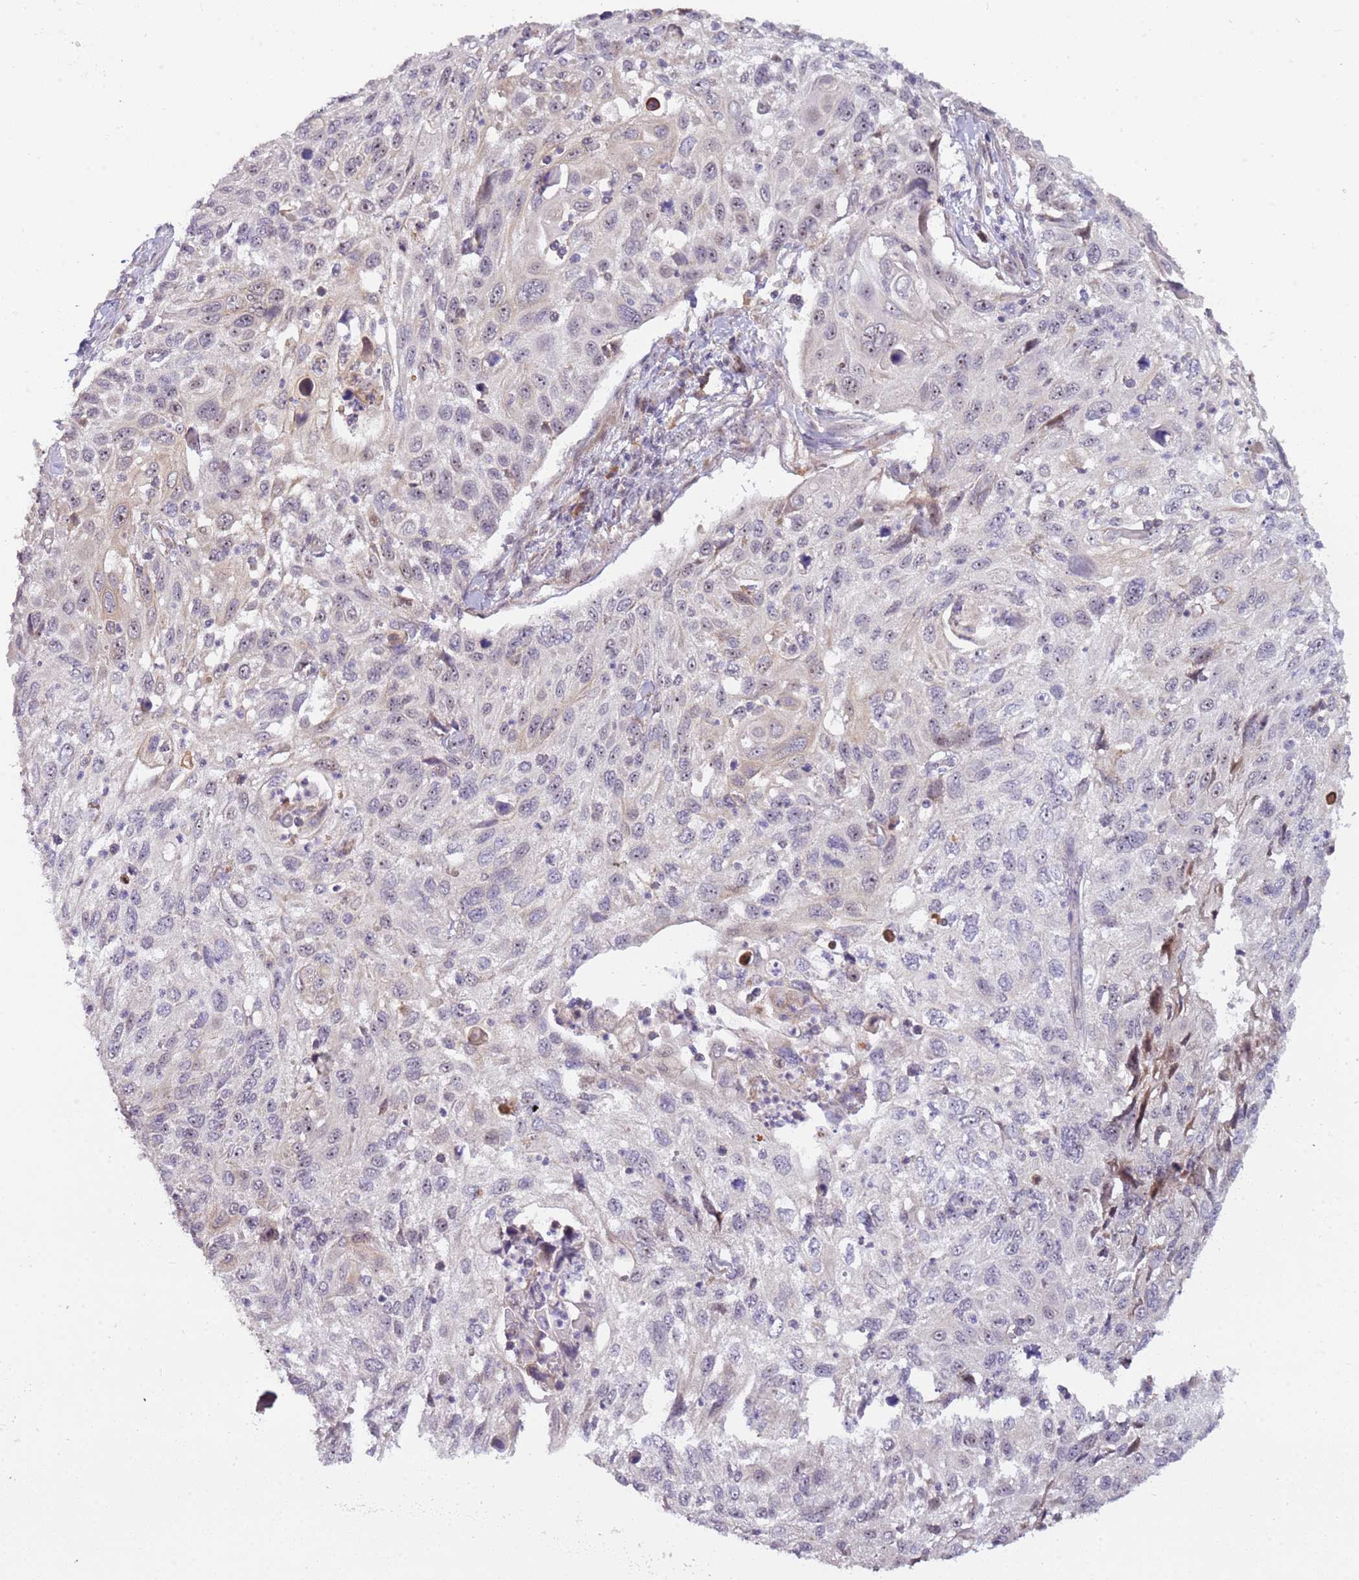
{"staining": {"intensity": "weak", "quantity": "<25%", "location": "nuclear"}, "tissue": "cervical cancer", "cell_type": "Tumor cells", "image_type": "cancer", "snomed": [{"axis": "morphology", "description": "Squamous cell carcinoma, NOS"}, {"axis": "topography", "description": "Cervix"}], "caption": "This is a image of immunohistochemistry staining of squamous cell carcinoma (cervical), which shows no staining in tumor cells.", "gene": "UCMA", "patient": {"sex": "female", "age": 70}}